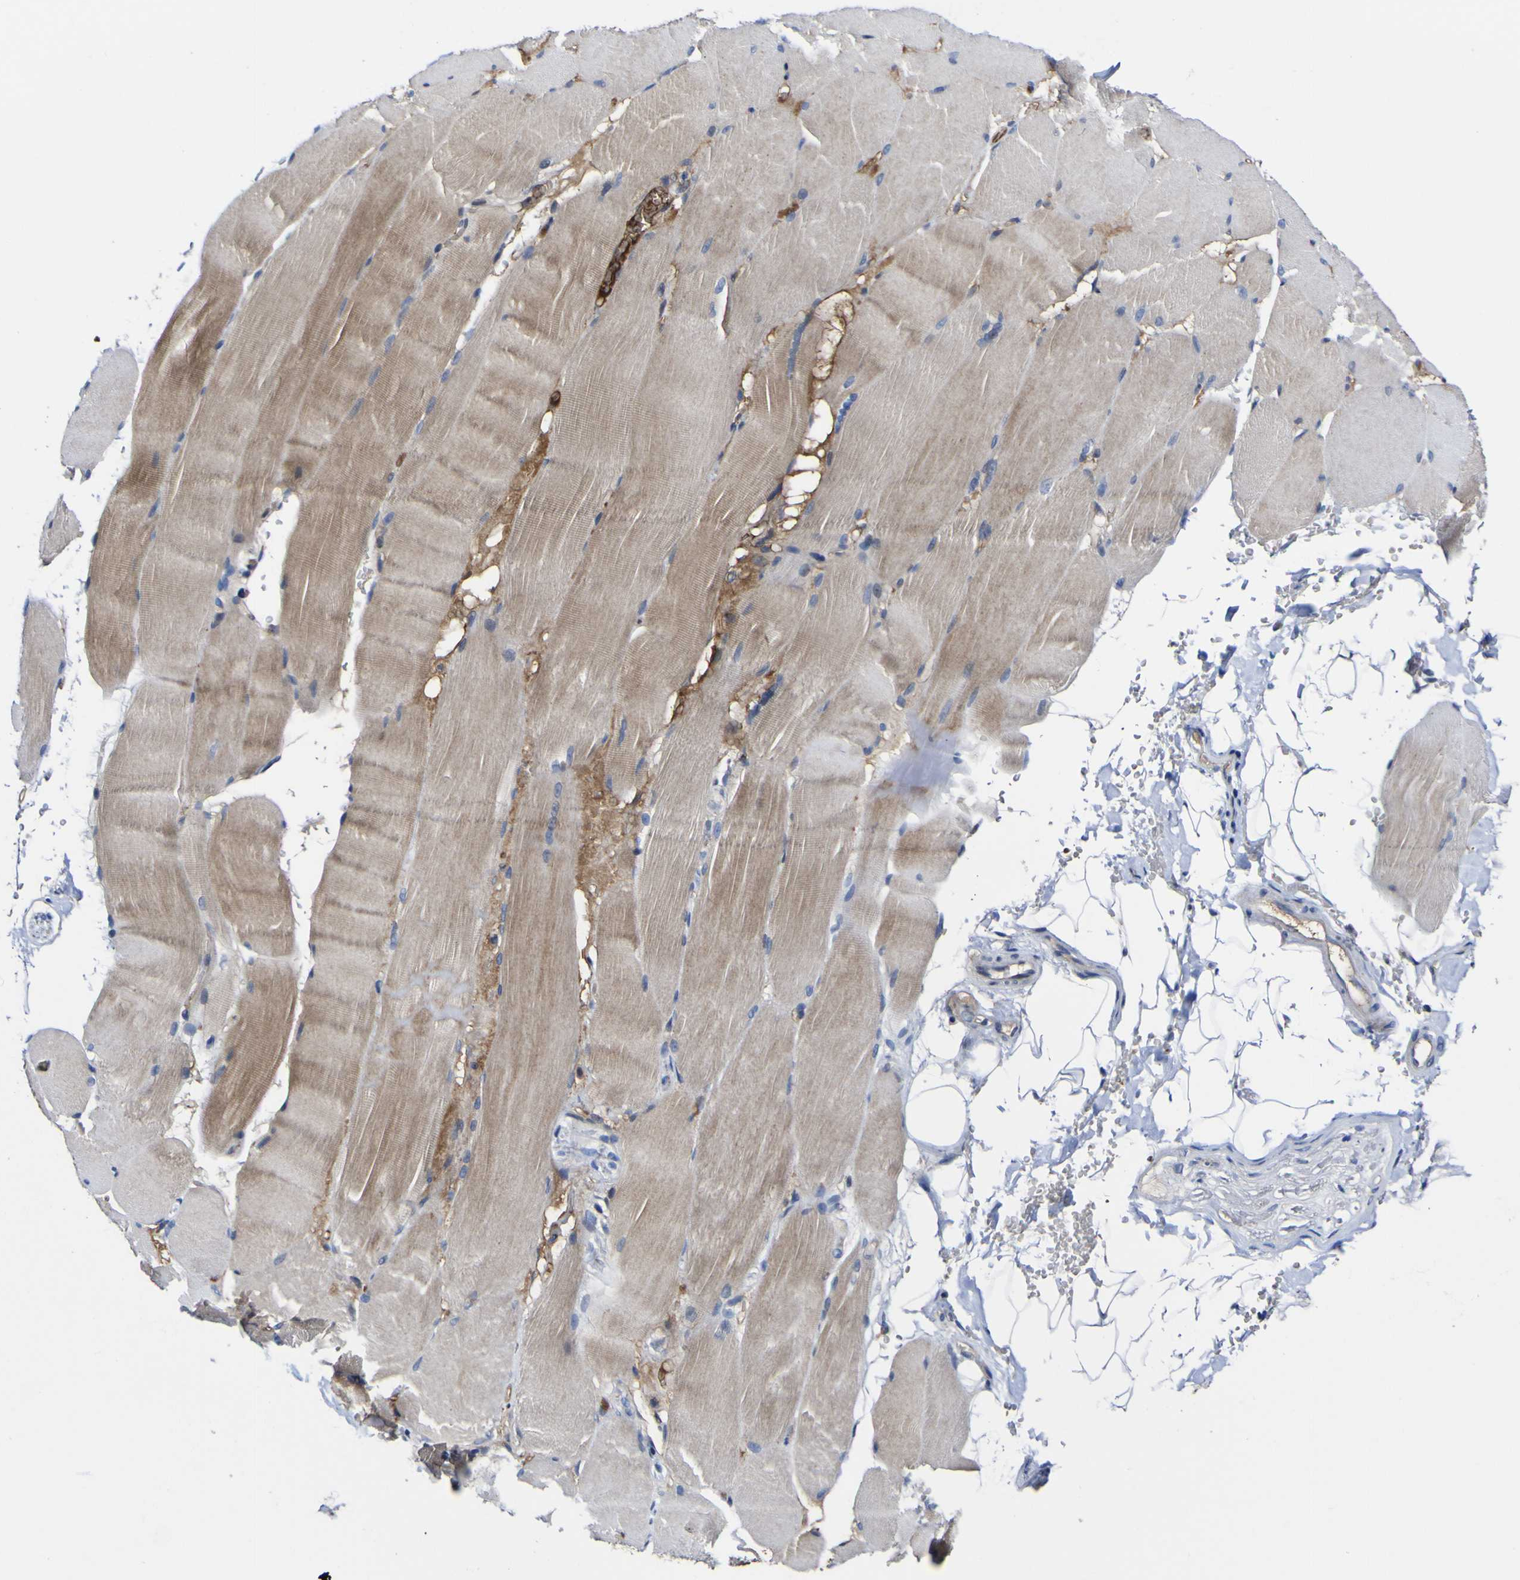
{"staining": {"intensity": "moderate", "quantity": ">75%", "location": "cytoplasmic/membranous"}, "tissue": "skeletal muscle", "cell_type": "Myocytes", "image_type": "normal", "snomed": [{"axis": "morphology", "description": "Normal tissue, NOS"}, {"axis": "topography", "description": "Skin"}, {"axis": "topography", "description": "Skeletal muscle"}], "caption": "The histopathology image exhibits immunohistochemical staining of unremarkable skeletal muscle. There is moderate cytoplasmic/membranous positivity is identified in about >75% of myocytes.", "gene": "CCDC90B", "patient": {"sex": "male", "age": 83}}